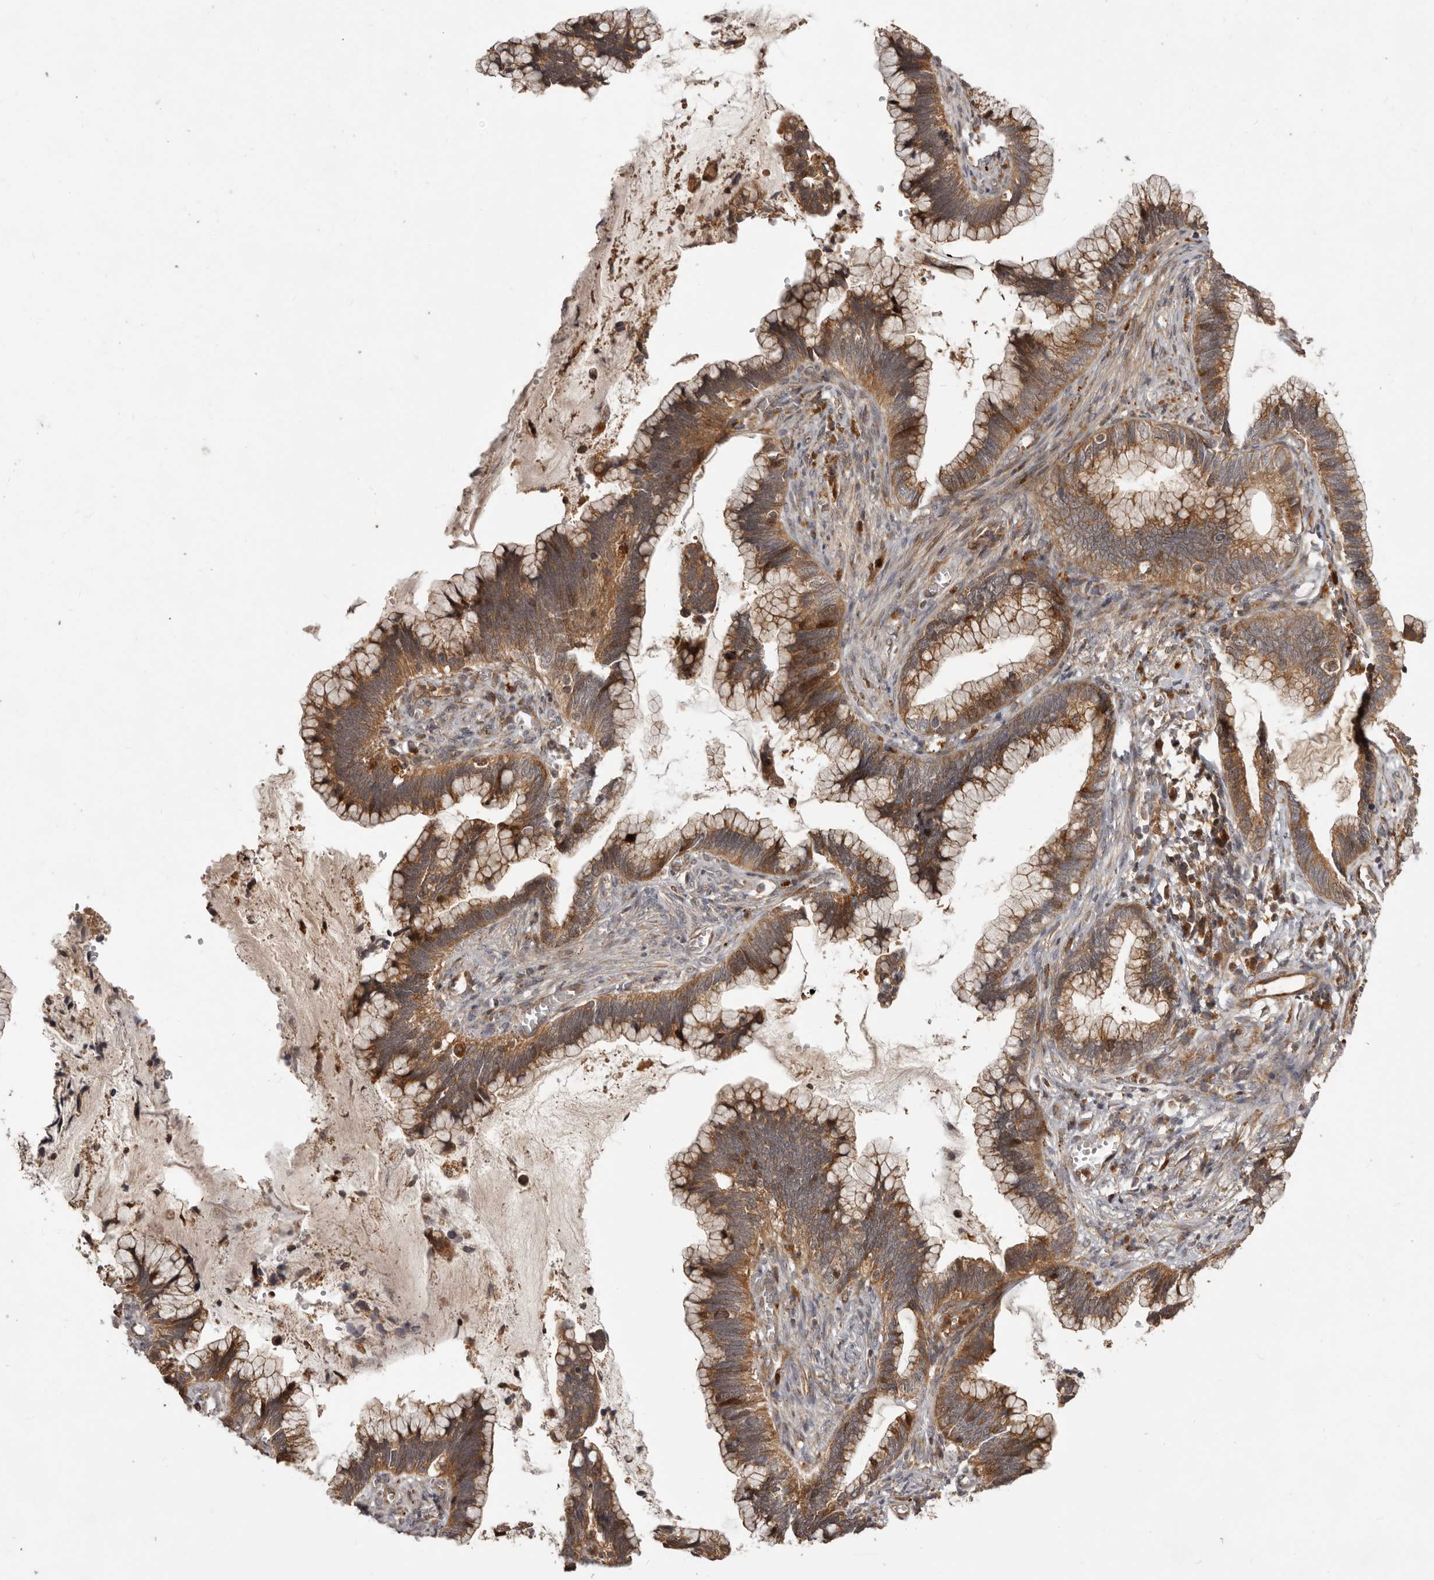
{"staining": {"intensity": "moderate", "quantity": "<25%", "location": "cytoplasmic/membranous"}, "tissue": "cervical cancer", "cell_type": "Tumor cells", "image_type": "cancer", "snomed": [{"axis": "morphology", "description": "Adenocarcinoma, NOS"}, {"axis": "topography", "description": "Cervix"}], "caption": "Brown immunohistochemical staining in human adenocarcinoma (cervical) reveals moderate cytoplasmic/membranous expression in approximately <25% of tumor cells.", "gene": "RNF187", "patient": {"sex": "female", "age": 44}}